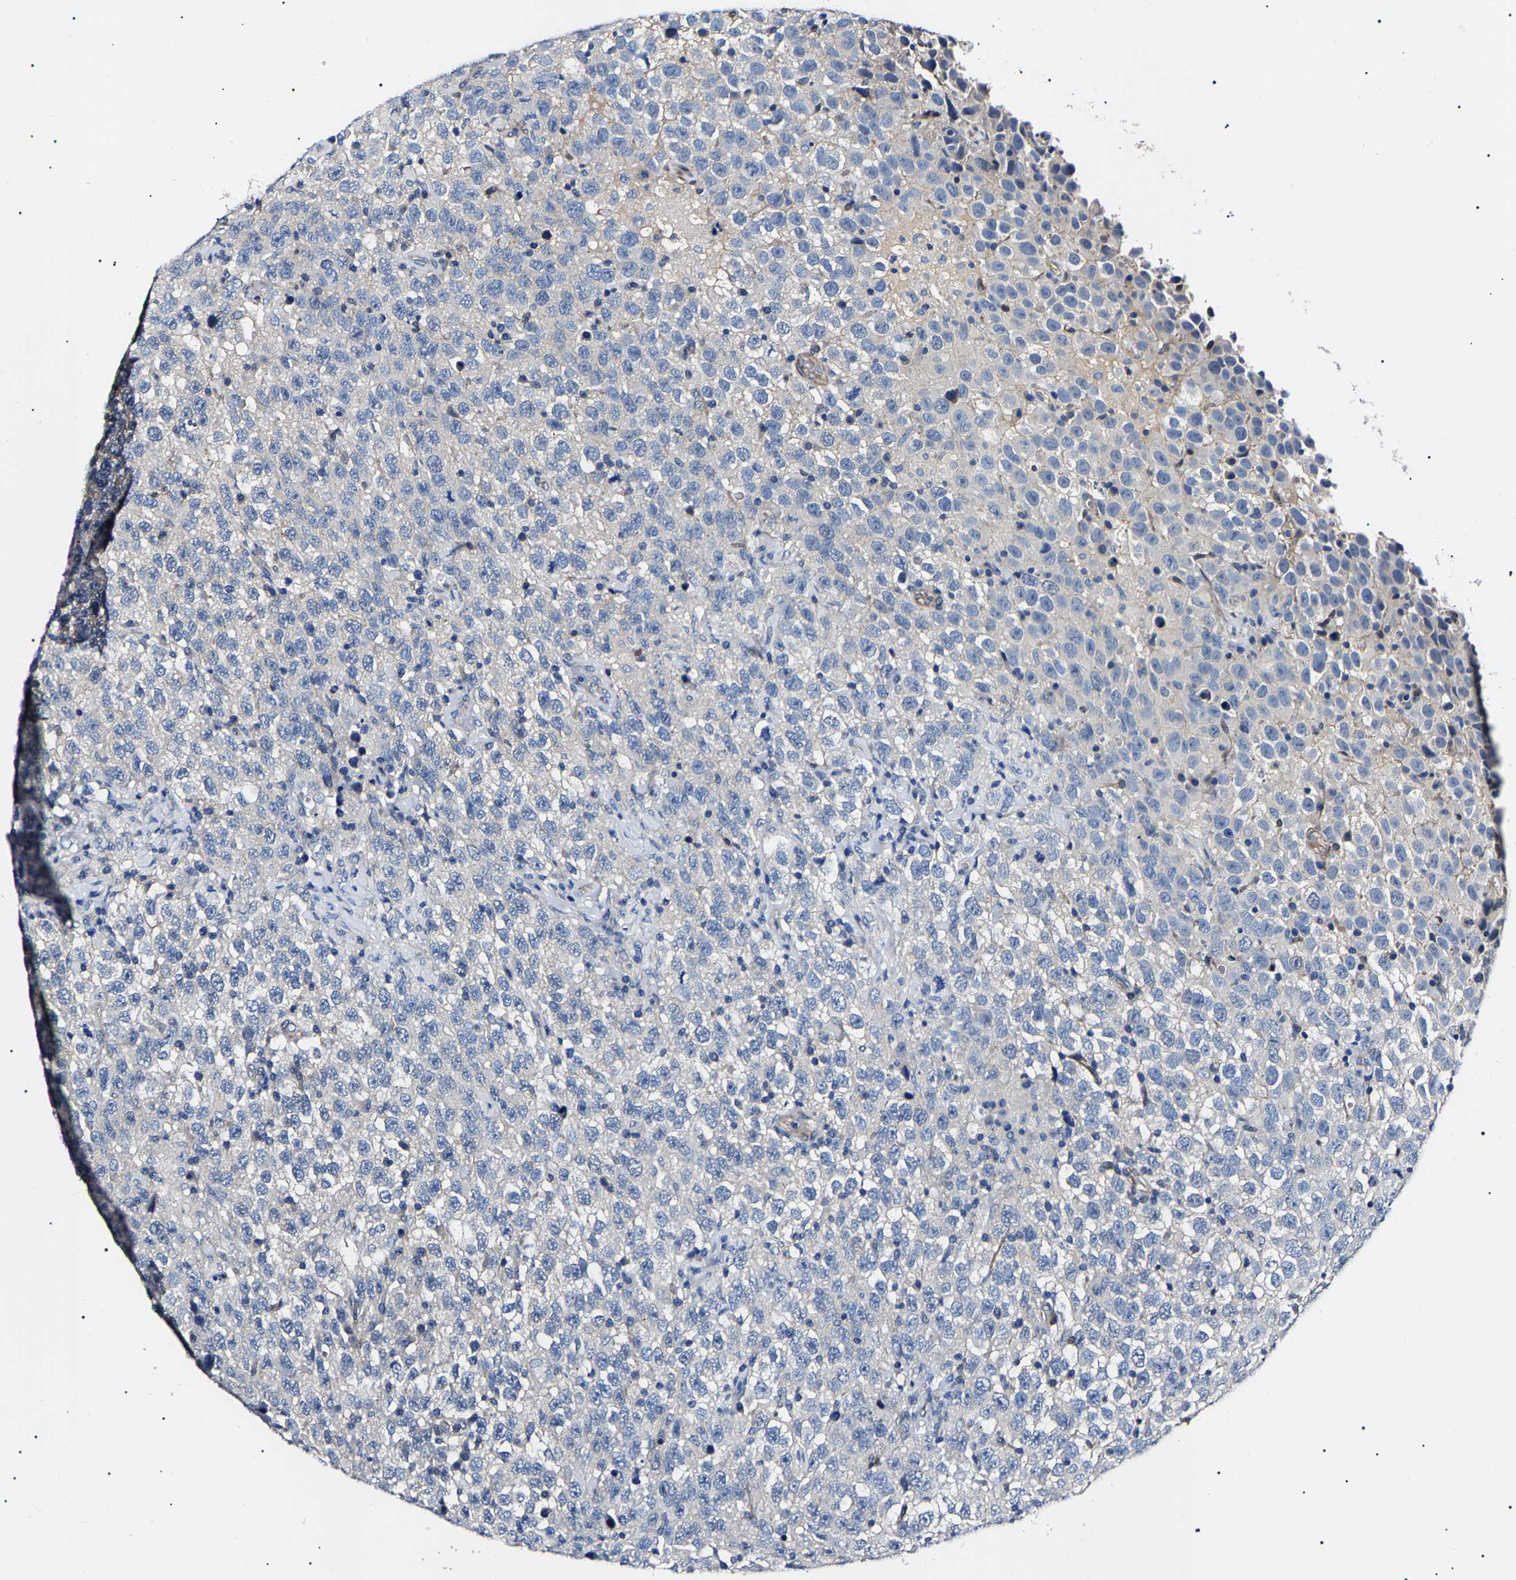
{"staining": {"intensity": "negative", "quantity": "none", "location": "none"}, "tissue": "testis cancer", "cell_type": "Tumor cells", "image_type": "cancer", "snomed": [{"axis": "morphology", "description": "Seminoma, NOS"}, {"axis": "topography", "description": "Testis"}], "caption": "DAB (3,3'-diaminobenzidine) immunohistochemical staining of testis cancer (seminoma) displays no significant expression in tumor cells.", "gene": "KLHL42", "patient": {"sex": "male", "age": 41}}